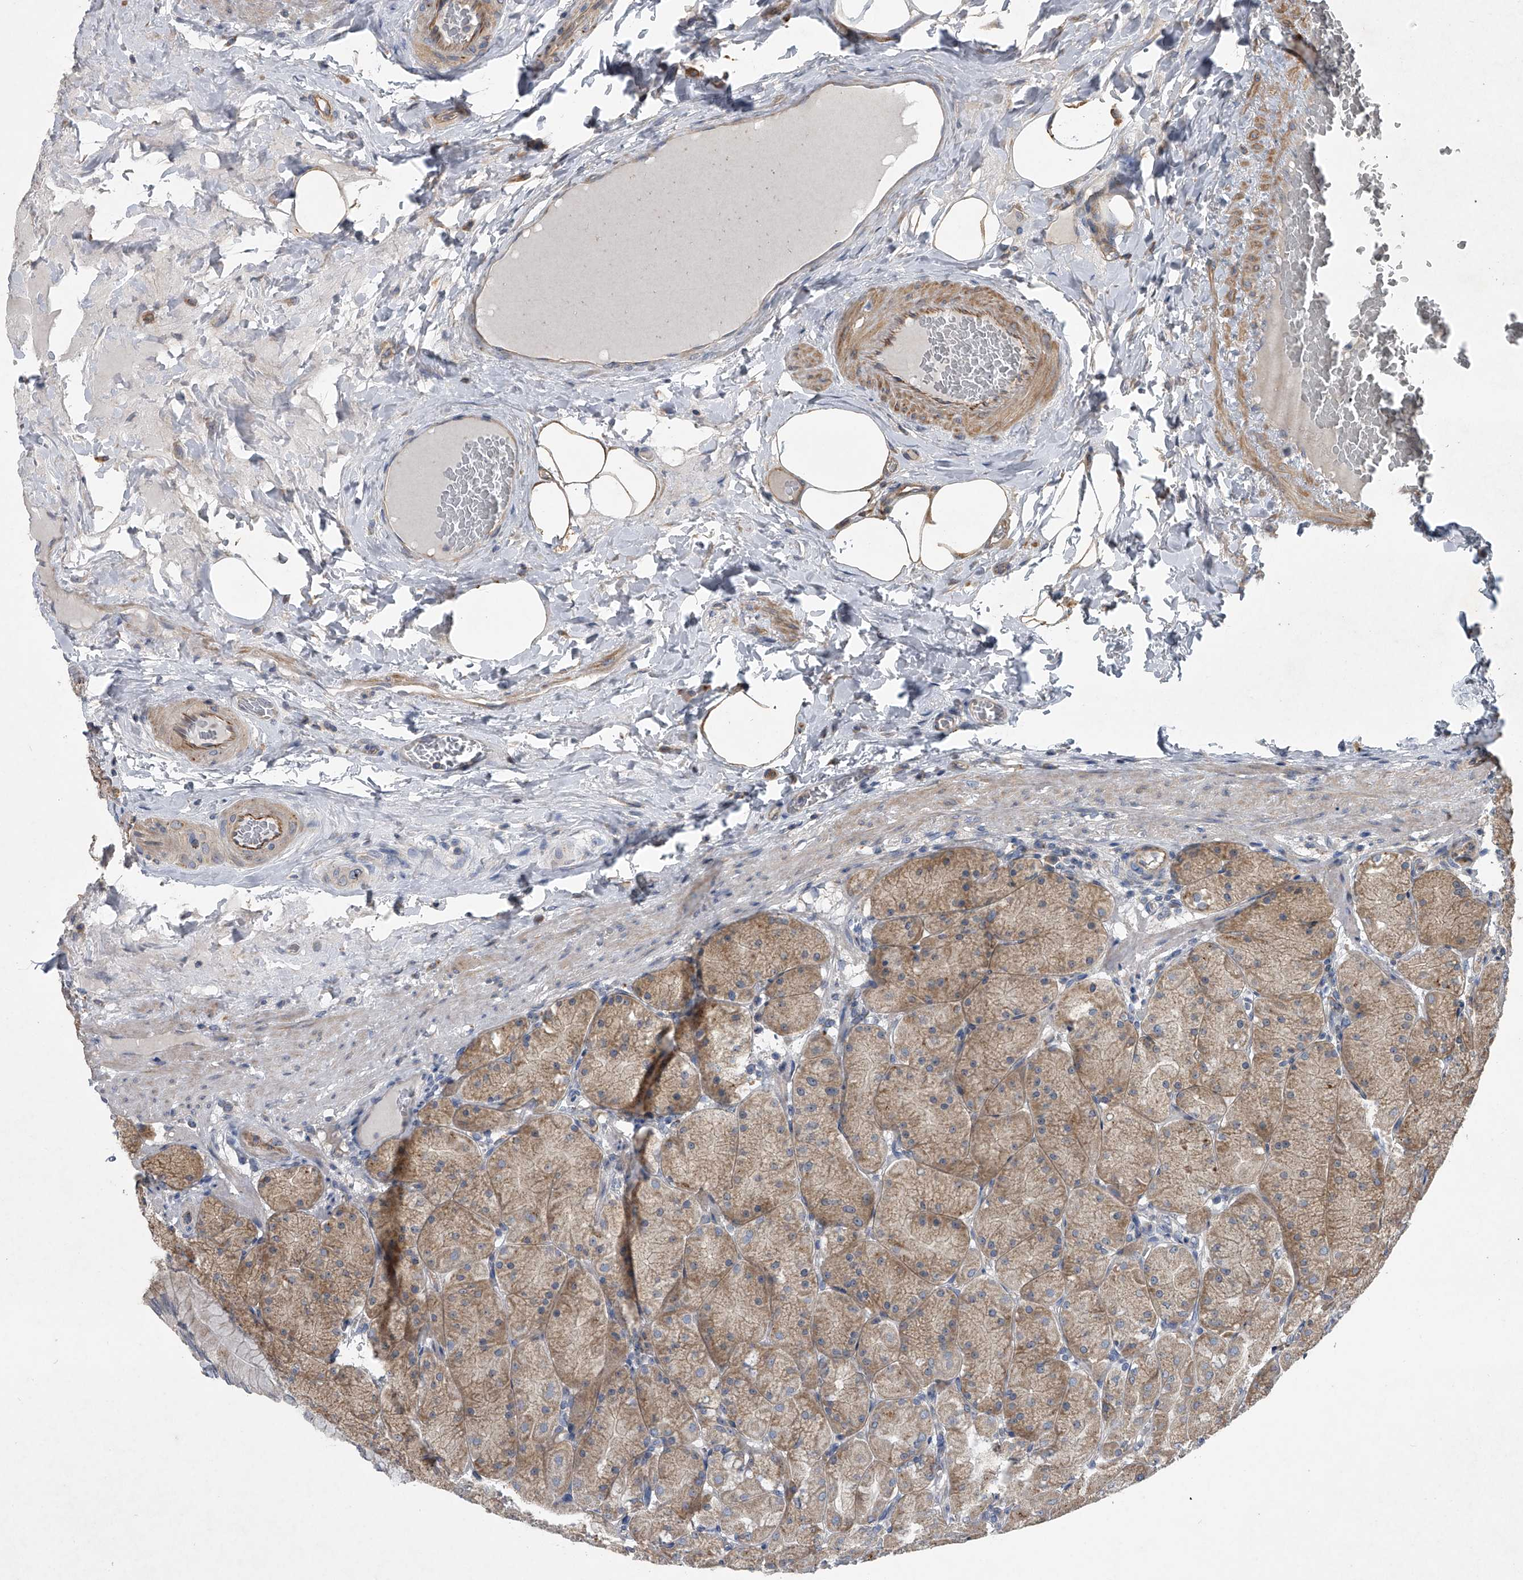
{"staining": {"intensity": "moderate", "quantity": ">75%", "location": "cytoplasmic/membranous"}, "tissue": "stomach", "cell_type": "Glandular cells", "image_type": "normal", "snomed": [{"axis": "morphology", "description": "Normal tissue, NOS"}, {"axis": "topography", "description": "Stomach, upper"}], "caption": "Immunohistochemical staining of benign stomach exhibits moderate cytoplasmic/membranous protein positivity in about >75% of glandular cells.", "gene": "DOCK9", "patient": {"sex": "female", "age": 56}}